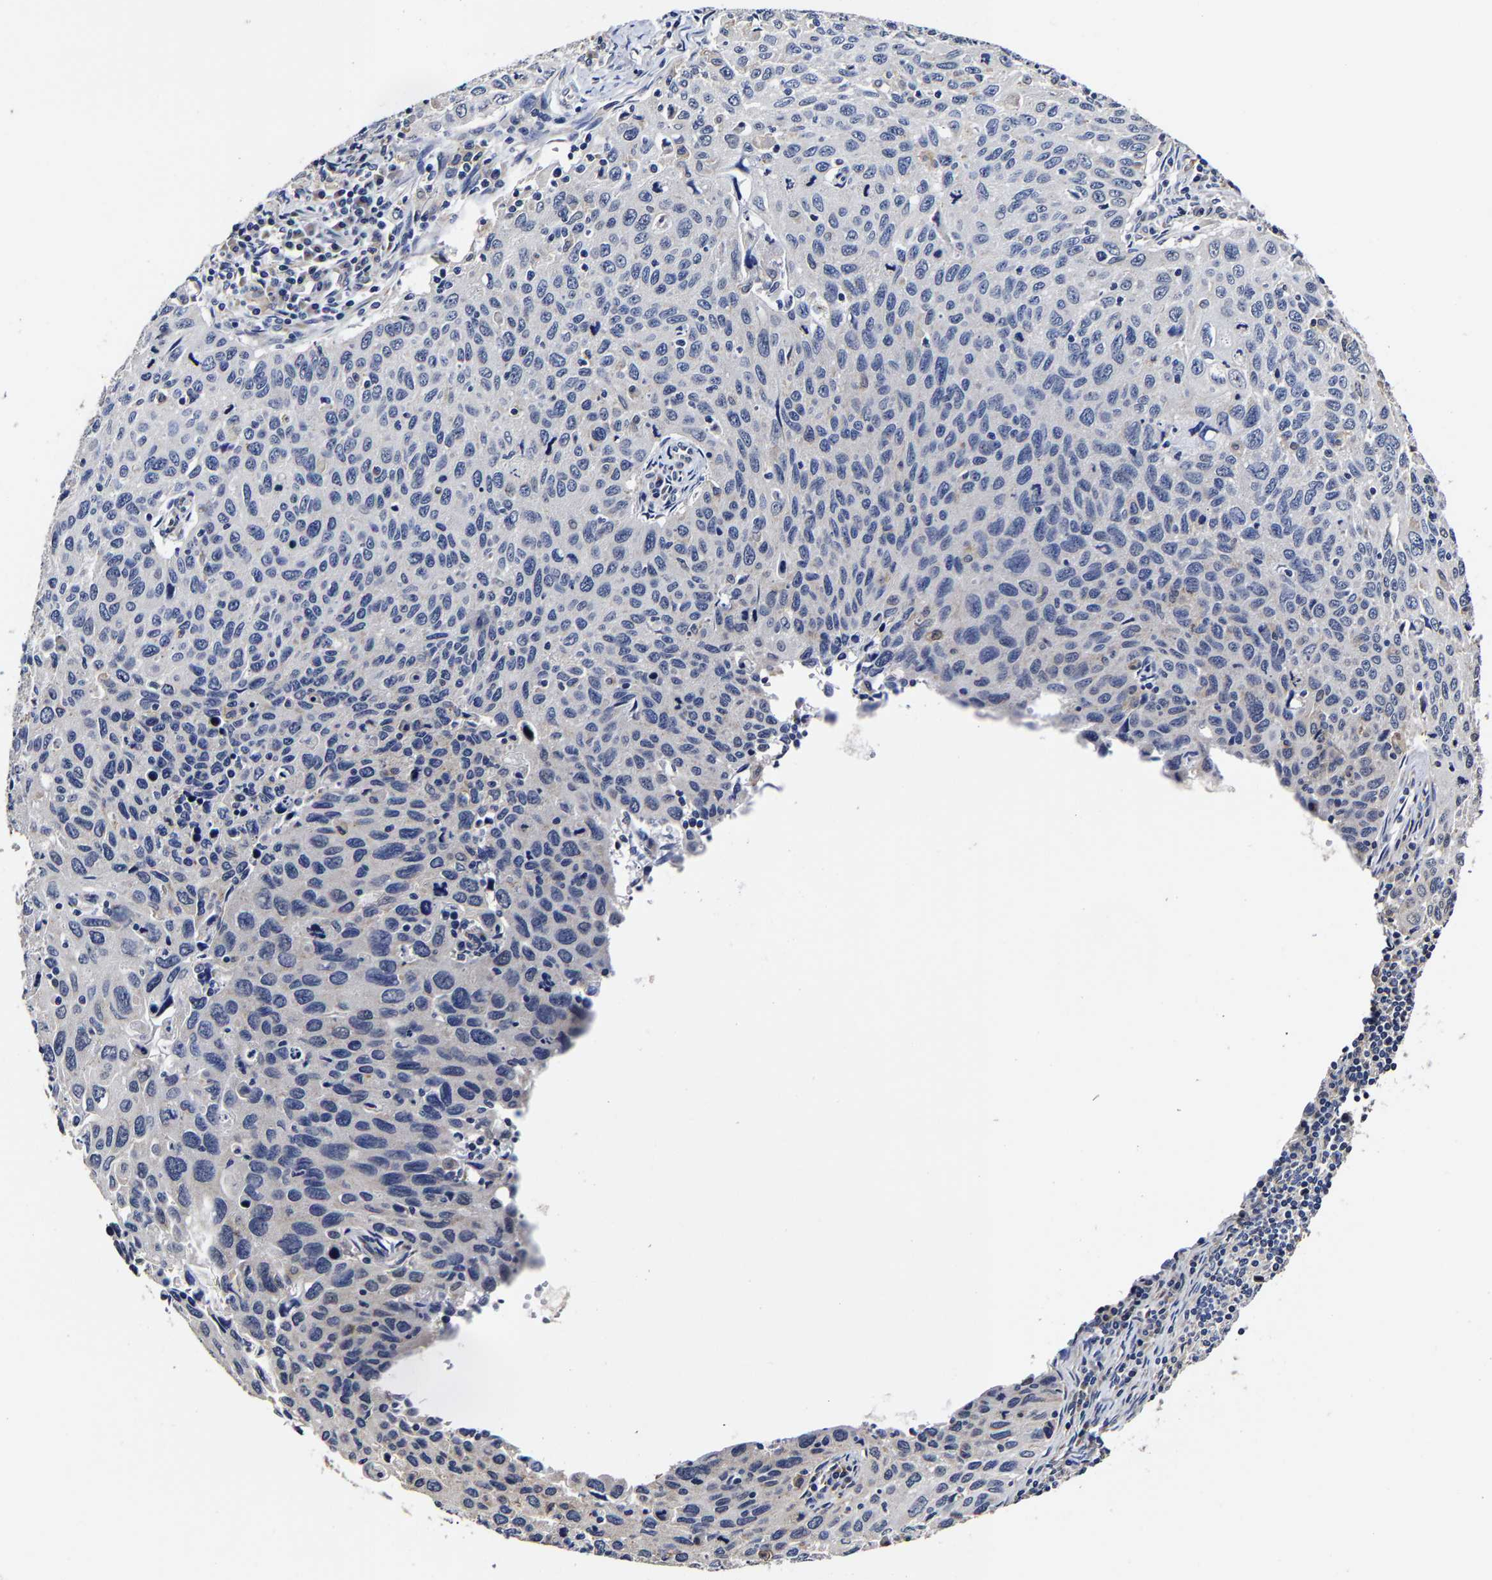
{"staining": {"intensity": "negative", "quantity": "none", "location": "none"}, "tissue": "cervical cancer", "cell_type": "Tumor cells", "image_type": "cancer", "snomed": [{"axis": "morphology", "description": "Squamous cell carcinoma, NOS"}, {"axis": "topography", "description": "Cervix"}], "caption": "This is an immunohistochemistry (IHC) image of cervical squamous cell carcinoma. There is no positivity in tumor cells.", "gene": "AASS", "patient": {"sex": "female", "age": 53}}